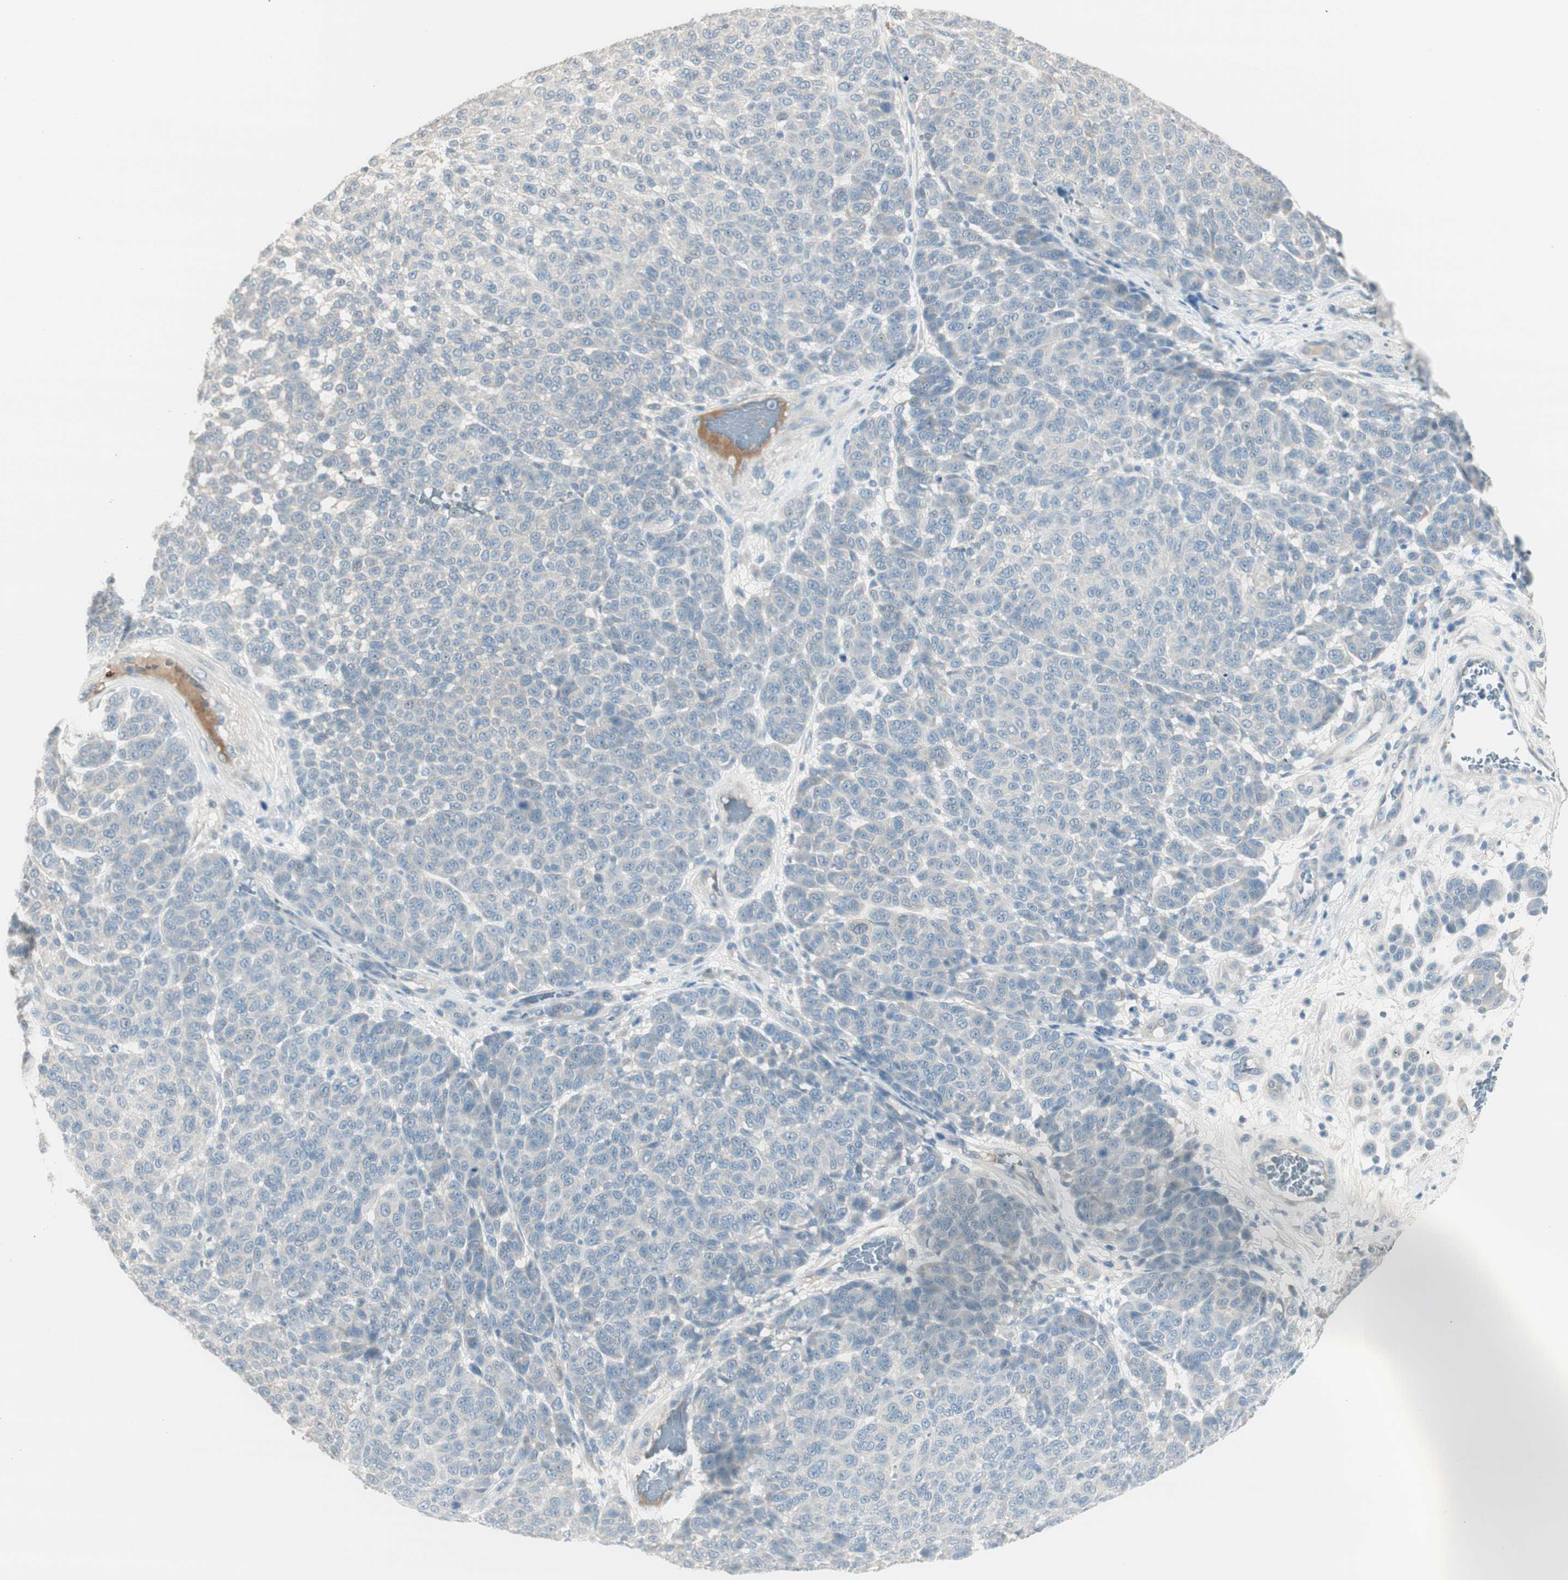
{"staining": {"intensity": "negative", "quantity": "none", "location": "none"}, "tissue": "melanoma", "cell_type": "Tumor cells", "image_type": "cancer", "snomed": [{"axis": "morphology", "description": "Malignant melanoma, NOS"}, {"axis": "topography", "description": "Skin"}], "caption": "Immunohistochemistry micrograph of human melanoma stained for a protein (brown), which displays no expression in tumor cells.", "gene": "EVA1A", "patient": {"sex": "male", "age": 59}}